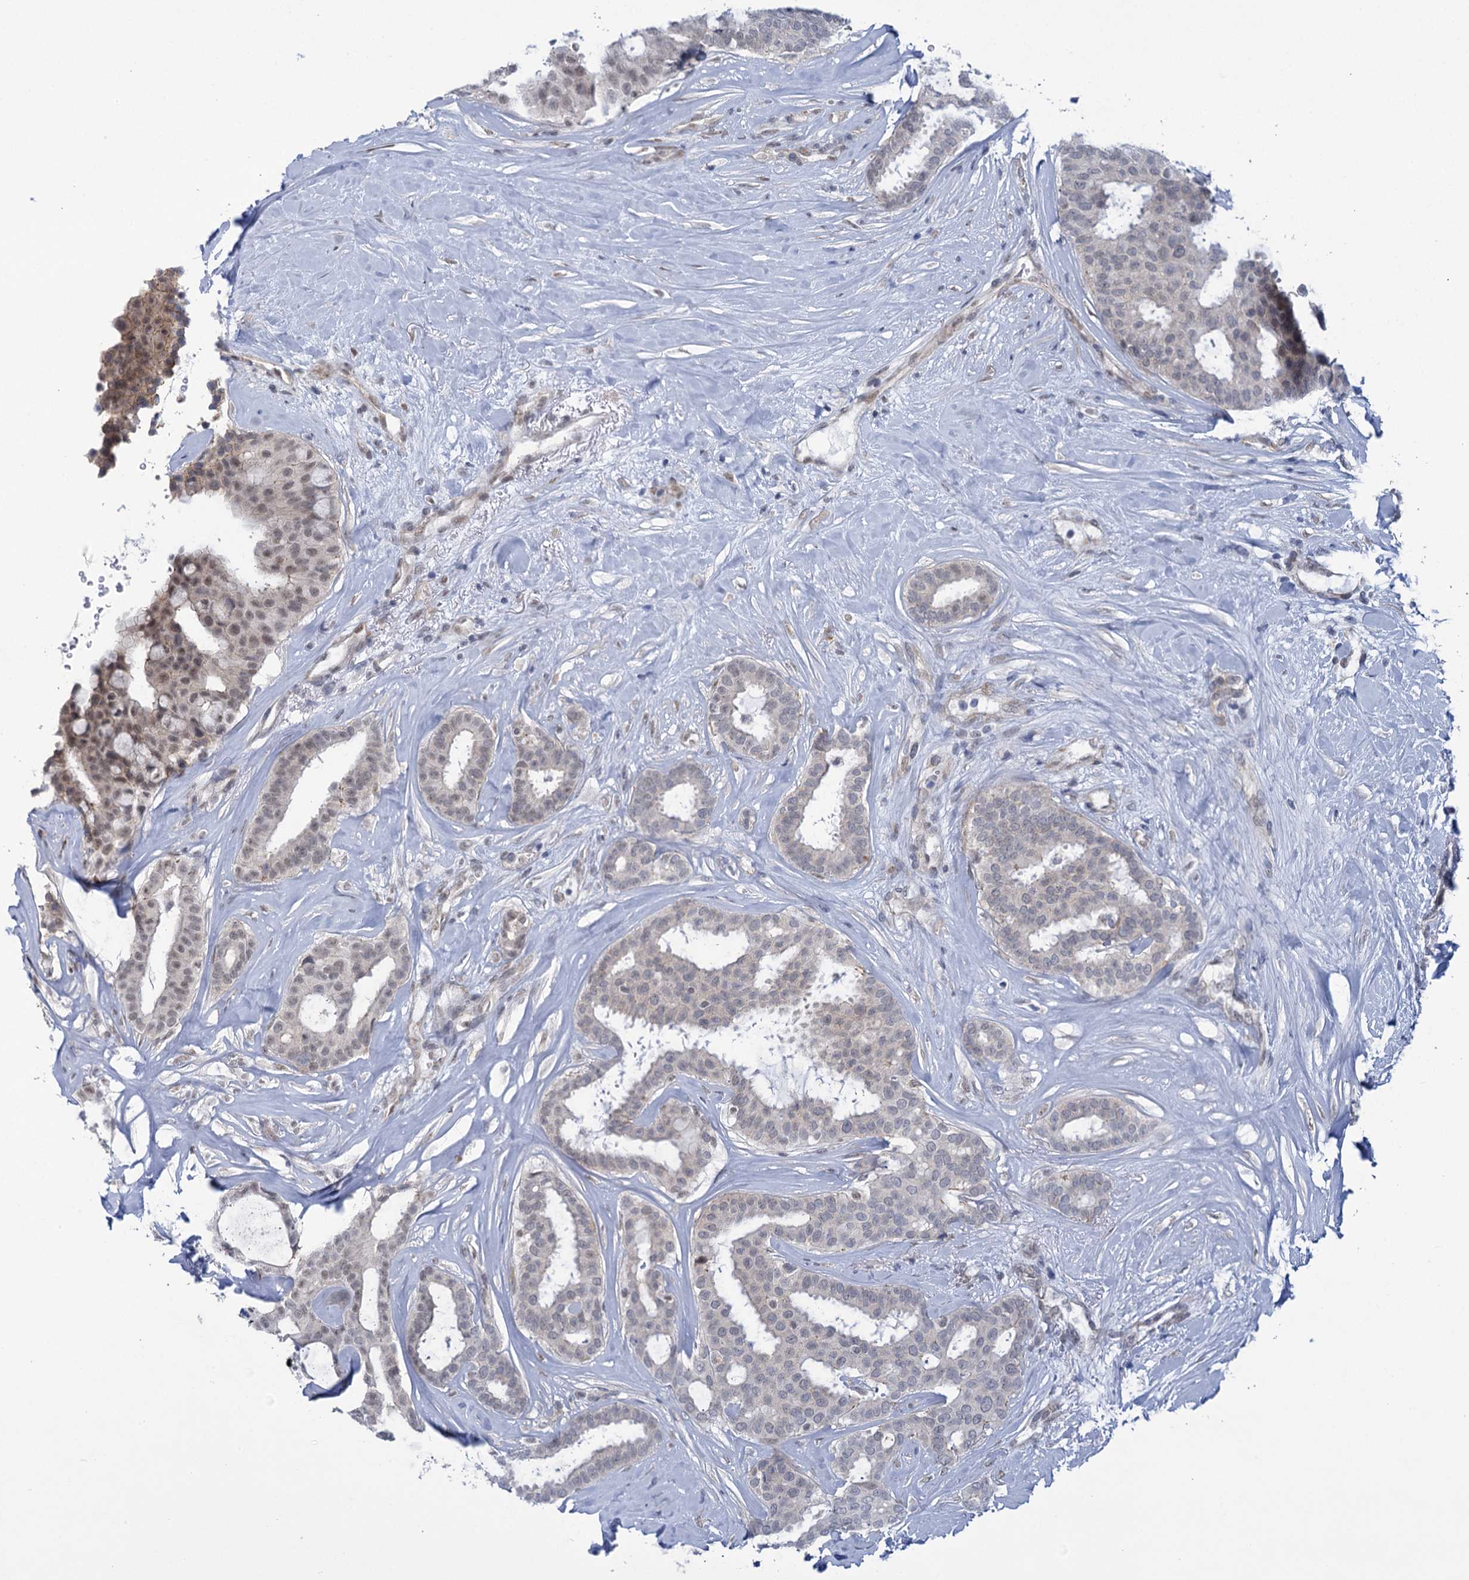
{"staining": {"intensity": "weak", "quantity": "<25%", "location": "nuclear"}, "tissue": "breast cancer", "cell_type": "Tumor cells", "image_type": "cancer", "snomed": [{"axis": "morphology", "description": "Duct carcinoma"}, {"axis": "topography", "description": "Breast"}], "caption": "High magnification brightfield microscopy of breast cancer (intraductal carcinoma) stained with DAB (brown) and counterstained with hematoxylin (blue): tumor cells show no significant expression.", "gene": "MBLAC2", "patient": {"sex": "female", "age": 75}}